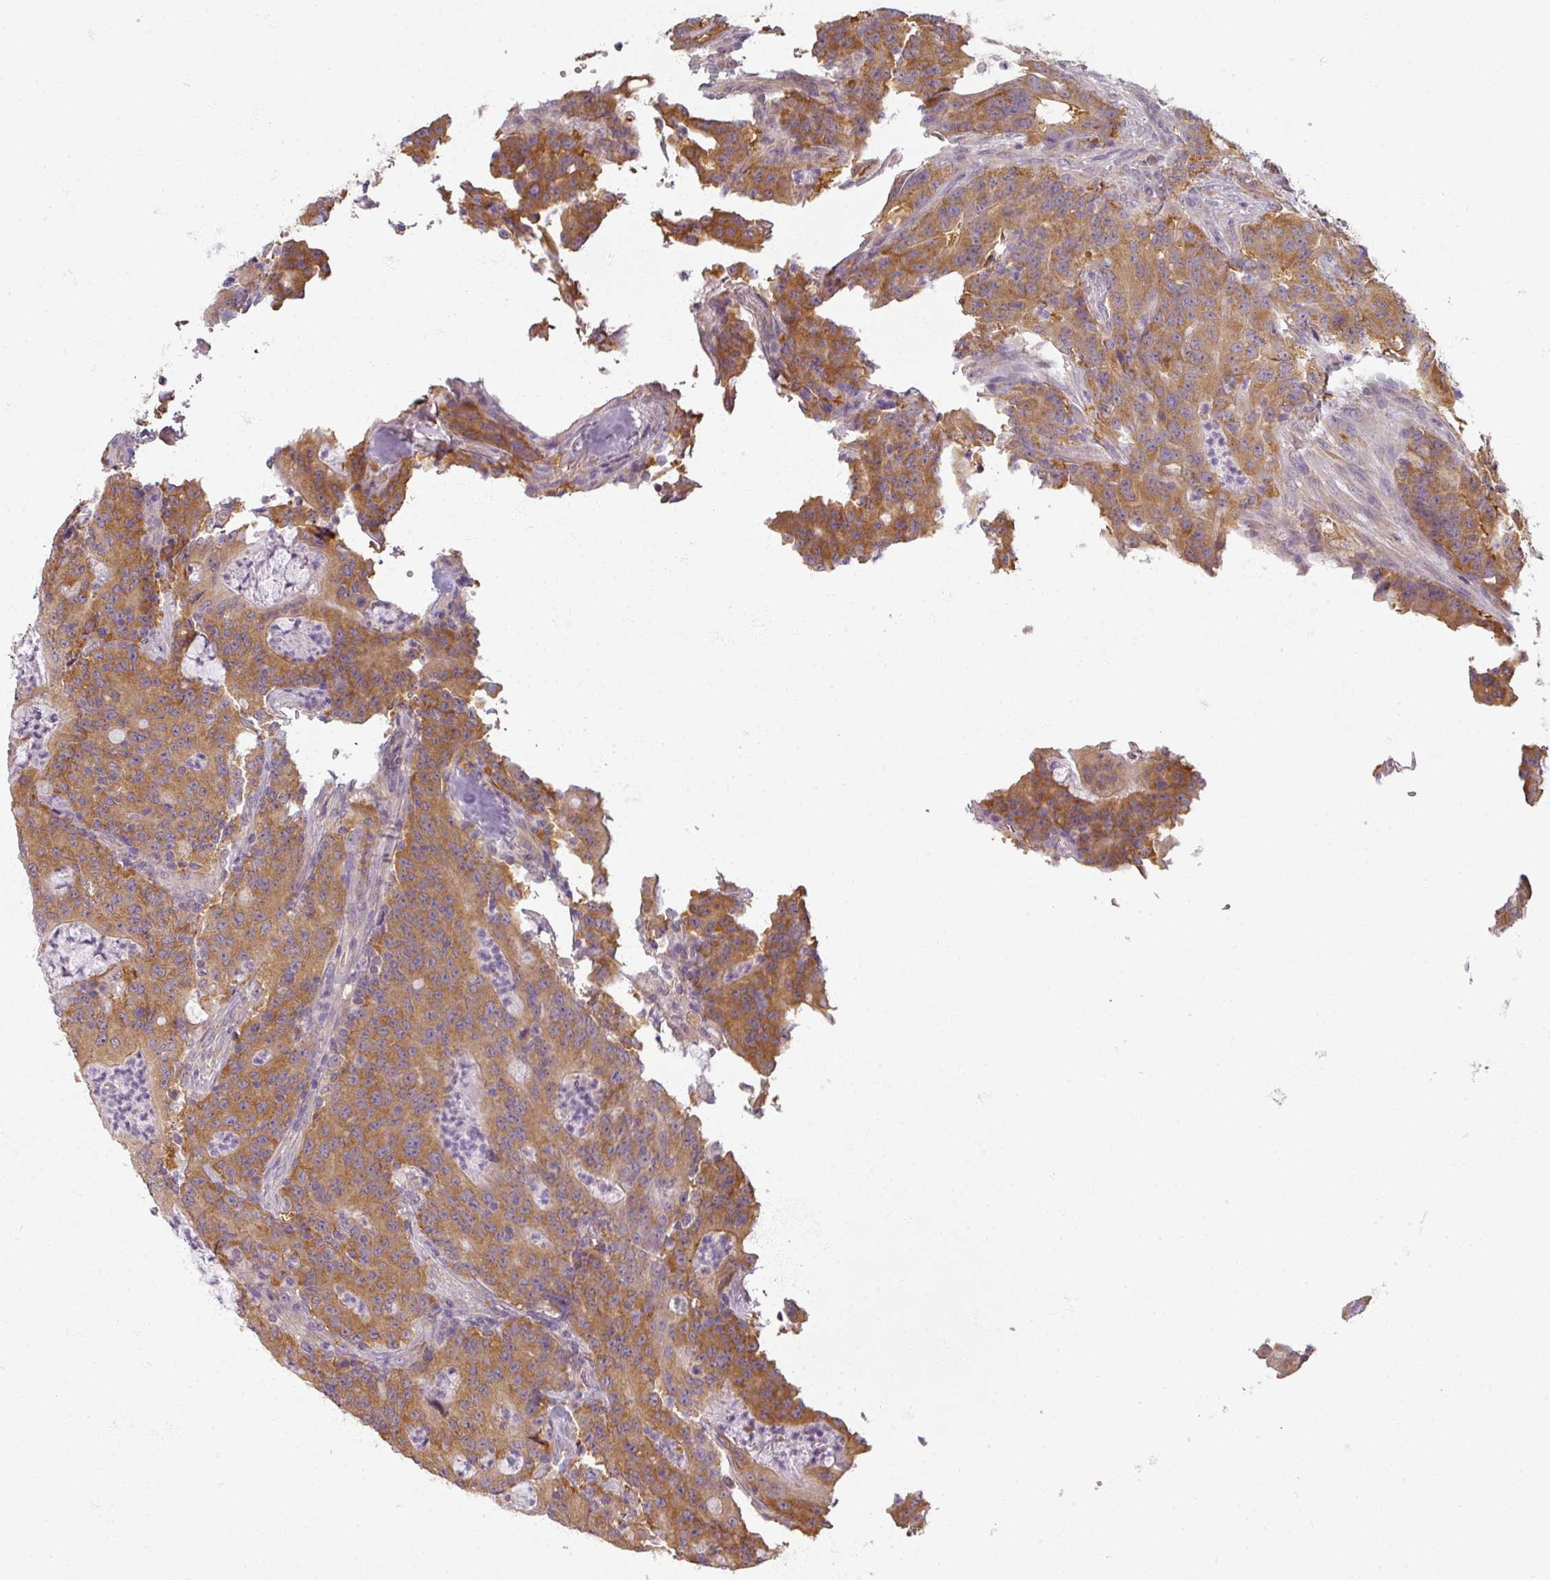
{"staining": {"intensity": "moderate", "quantity": ">75%", "location": "cytoplasmic/membranous"}, "tissue": "colorectal cancer", "cell_type": "Tumor cells", "image_type": "cancer", "snomed": [{"axis": "morphology", "description": "Adenocarcinoma, NOS"}, {"axis": "topography", "description": "Colon"}], "caption": "A micrograph of colorectal adenocarcinoma stained for a protein exhibits moderate cytoplasmic/membranous brown staining in tumor cells.", "gene": "AGPAT4", "patient": {"sex": "male", "age": 83}}